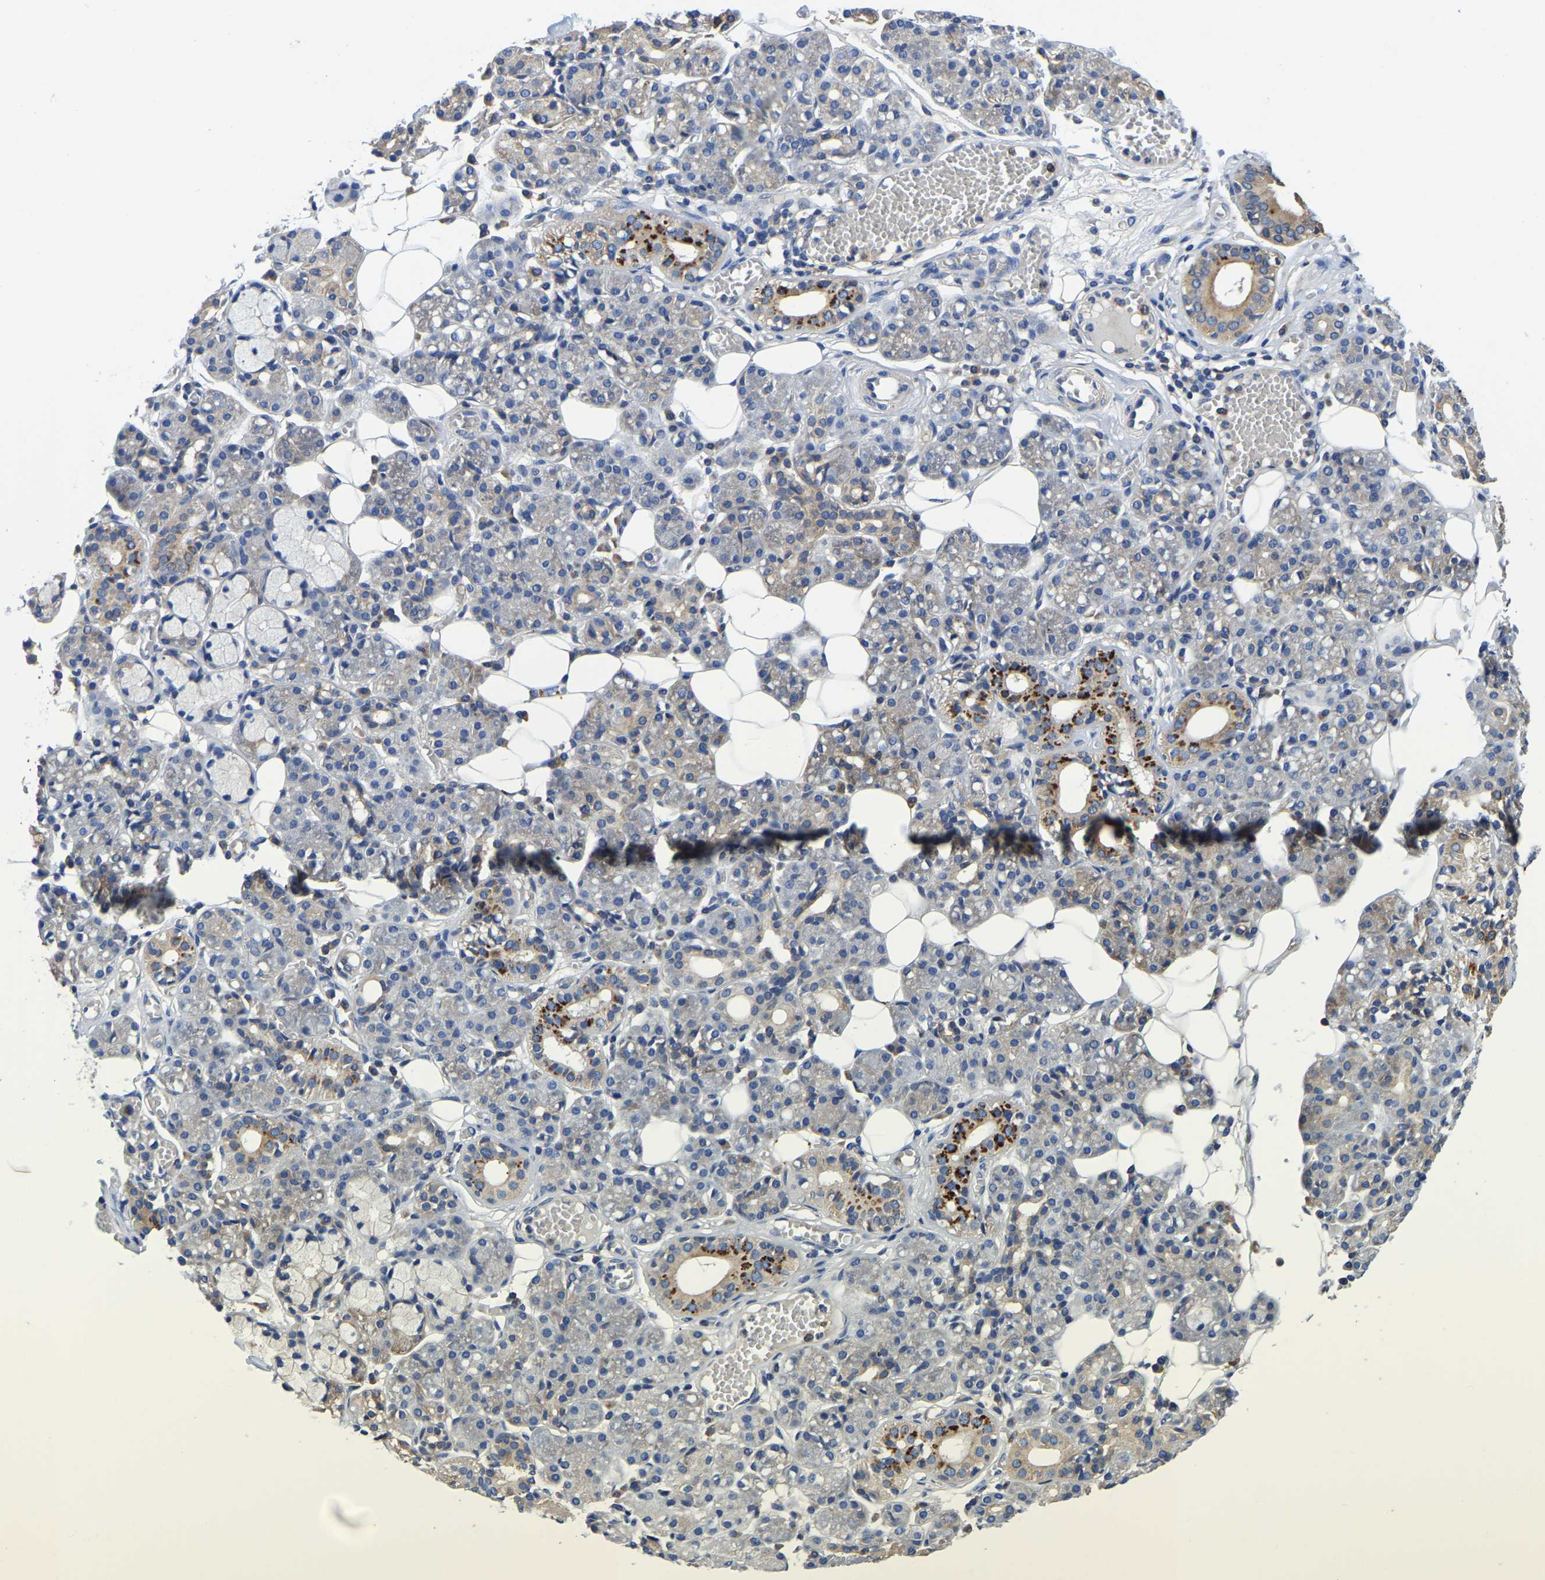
{"staining": {"intensity": "strong", "quantity": "<25%", "location": "cytoplasmic/membranous"}, "tissue": "salivary gland", "cell_type": "Glandular cells", "image_type": "normal", "snomed": [{"axis": "morphology", "description": "Normal tissue, NOS"}, {"axis": "topography", "description": "Salivary gland"}], "caption": "Strong cytoplasmic/membranous expression for a protein is appreciated in approximately <25% of glandular cells of unremarkable salivary gland using immunohistochemistry.", "gene": "STAT2", "patient": {"sex": "male", "age": 63}}